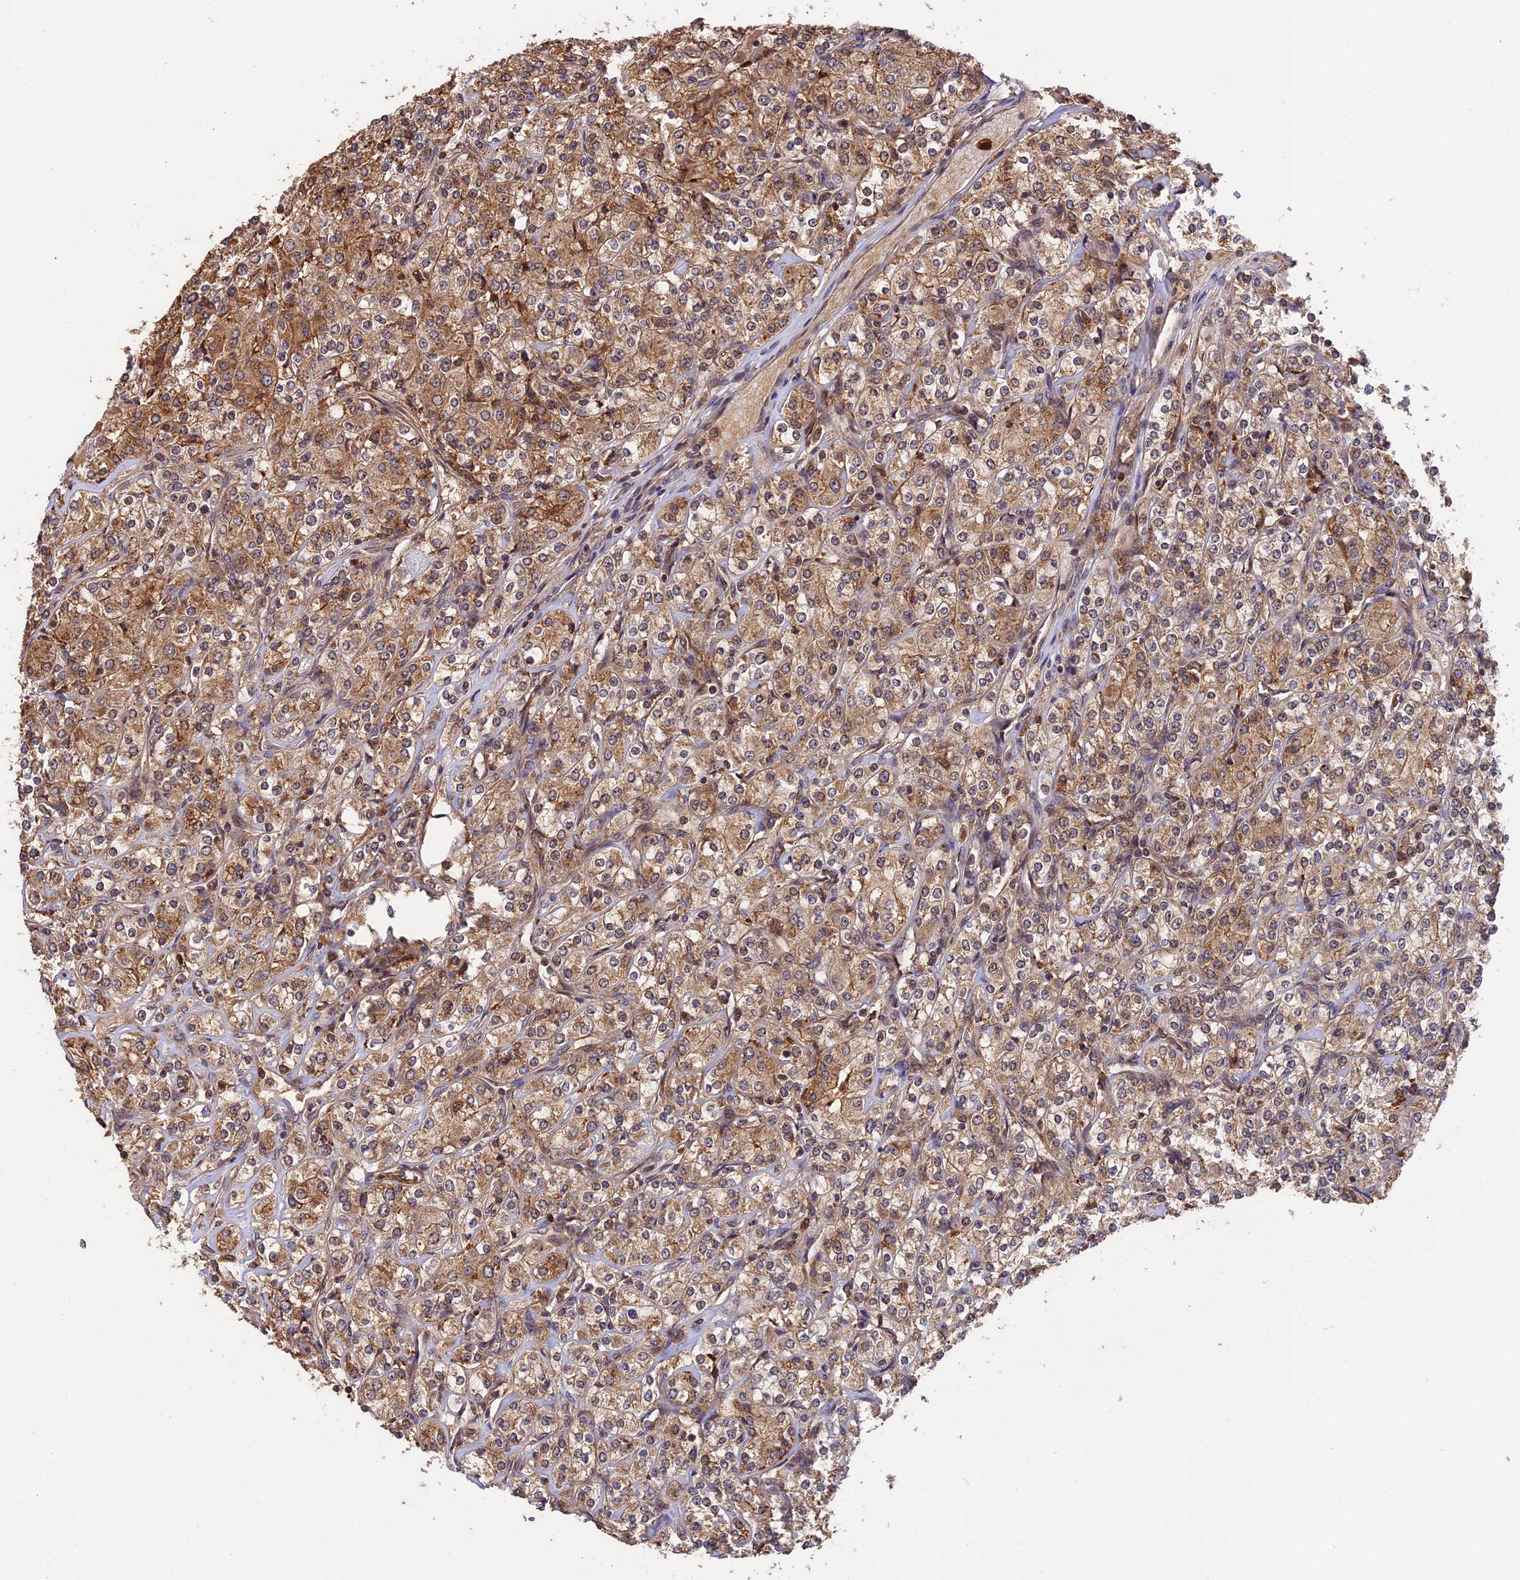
{"staining": {"intensity": "moderate", "quantity": ">75%", "location": "cytoplasmic/membranous"}, "tissue": "renal cancer", "cell_type": "Tumor cells", "image_type": "cancer", "snomed": [{"axis": "morphology", "description": "Adenocarcinoma, NOS"}, {"axis": "topography", "description": "Kidney"}], "caption": "Human renal cancer (adenocarcinoma) stained with a brown dye reveals moderate cytoplasmic/membranous positive expression in about >75% of tumor cells.", "gene": "ESCO1", "patient": {"sex": "male", "age": 77}}